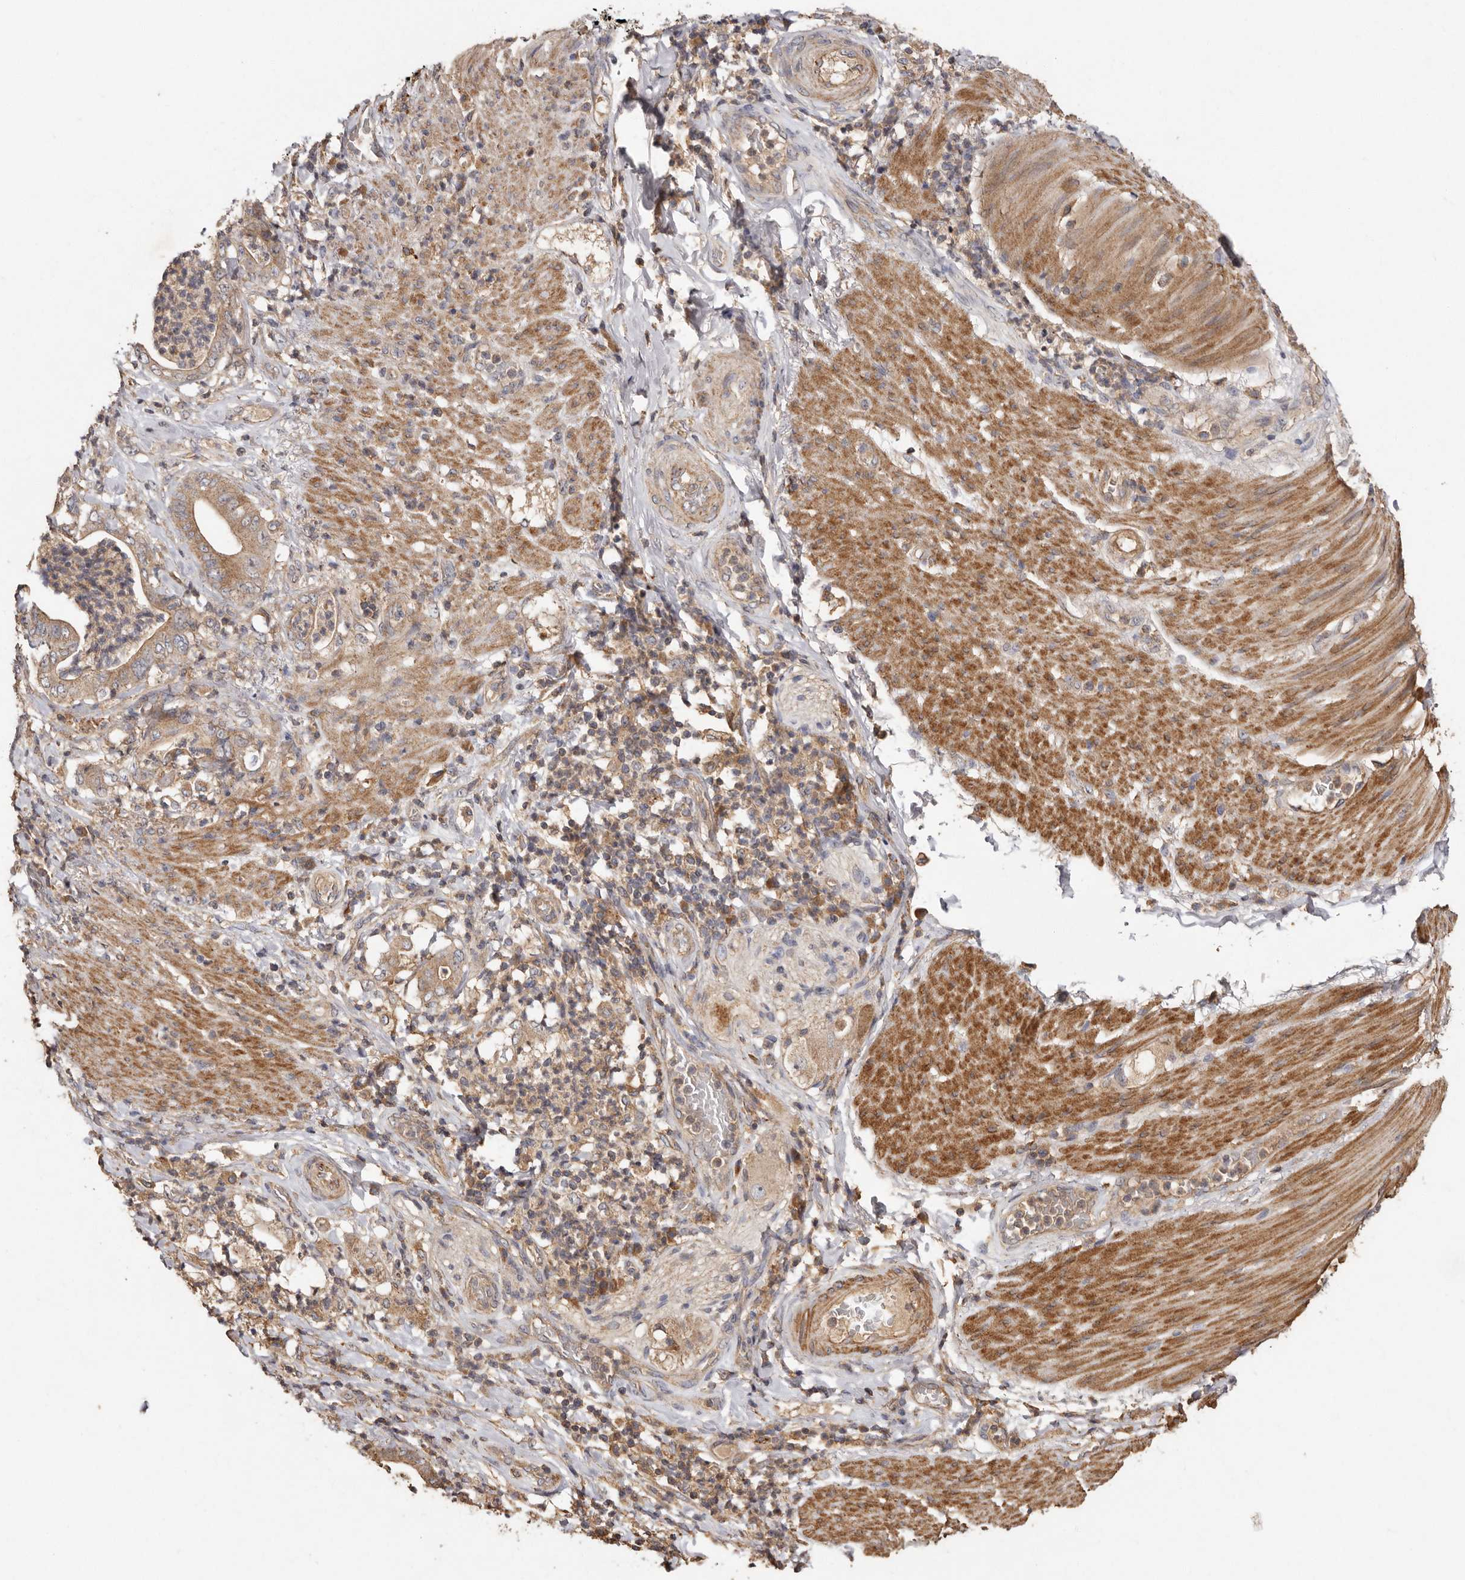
{"staining": {"intensity": "moderate", "quantity": ">75%", "location": "cytoplasmic/membranous"}, "tissue": "stomach cancer", "cell_type": "Tumor cells", "image_type": "cancer", "snomed": [{"axis": "morphology", "description": "Adenocarcinoma, NOS"}, {"axis": "topography", "description": "Stomach"}], "caption": "Tumor cells exhibit moderate cytoplasmic/membranous positivity in approximately >75% of cells in stomach adenocarcinoma.", "gene": "RWDD1", "patient": {"sex": "female", "age": 73}}